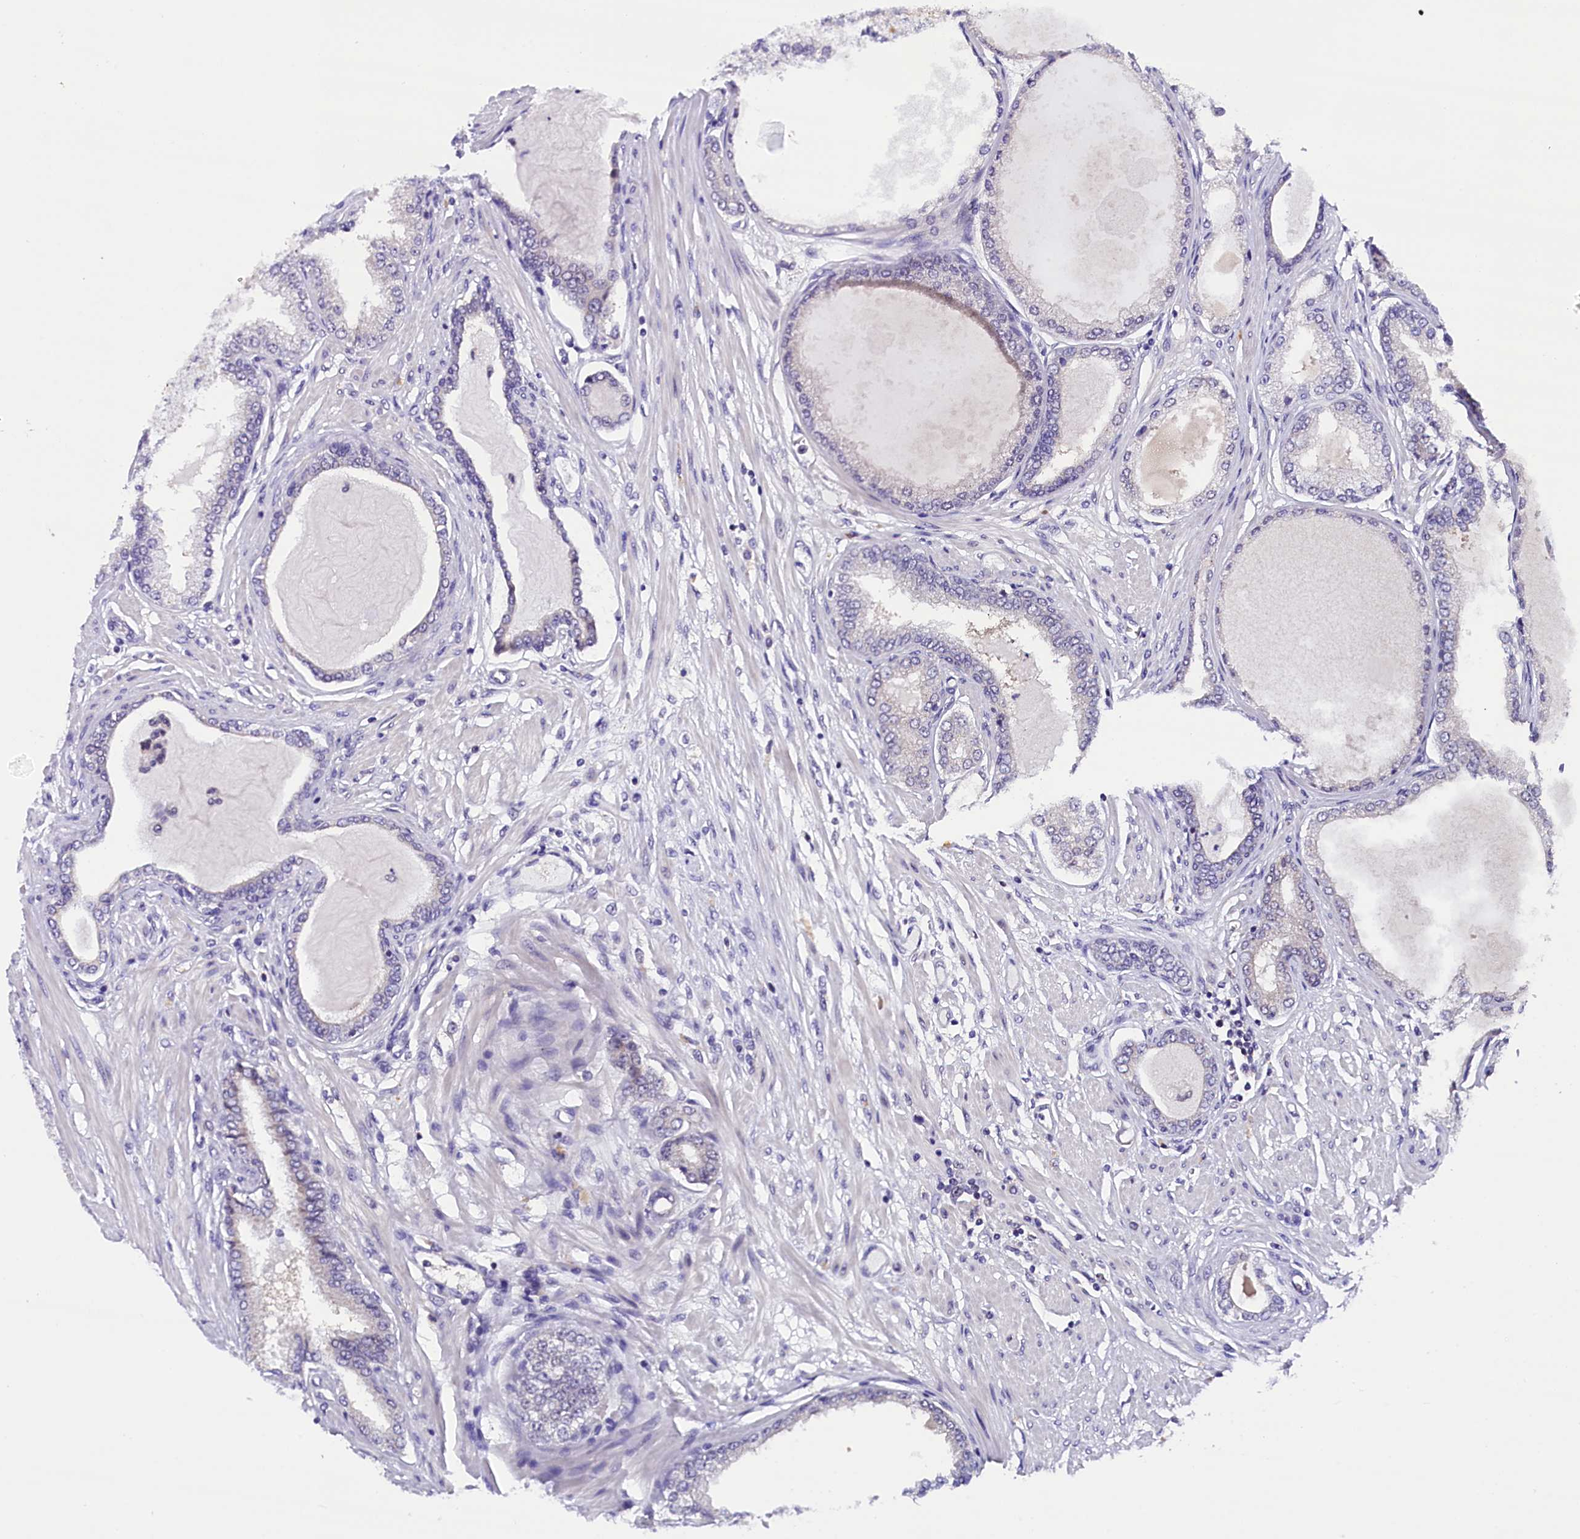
{"staining": {"intensity": "negative", "quantity": "none", "location": "none"}, "tissue": "prostate cancer", "cell_type": "Tumor cells", "image_type": "cancer", "snomed": [{"axis": "morphology", "description": "Adenocarcinoma, Low grade"}, {"axis": "topography", "description": "Prostate"}], "caption": "DAB (3,3'-diaminobenzidine) immunohistochemical staining of human adenocarcinoma (low-grade) (prostate) shows no significant staining in tumor cells. (IHC, brightfield microscopy, high magnification).", "gene": "IQCN", "patient": {"sex": "male", "age": 63}}